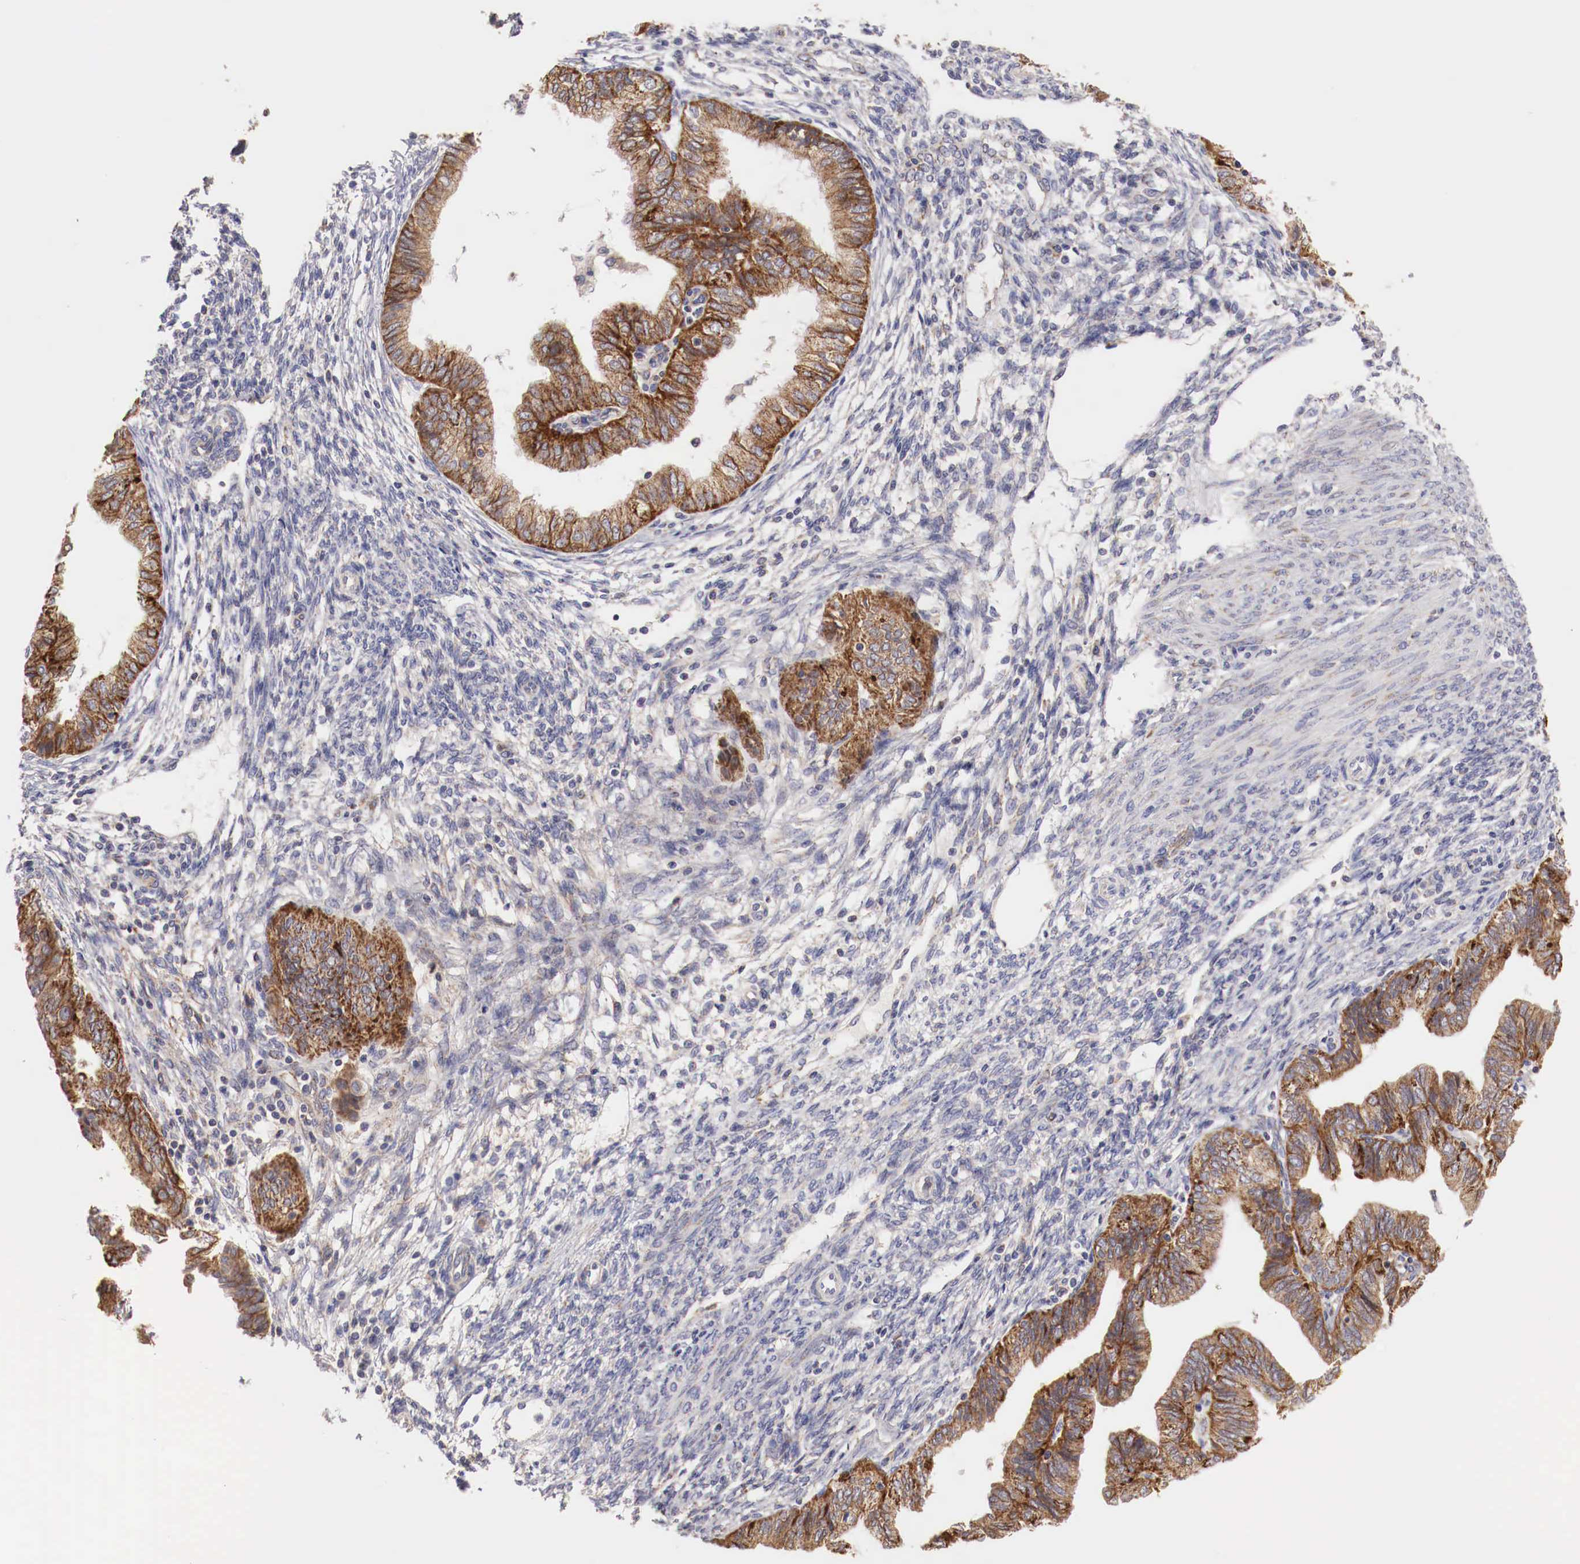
{"staining": {"intensity": "strong", "quantity": ">75%", "location": "cytoplasmic/membranous"}, "tissue": "endometrial cancer", "cell_type": "Tumor cells", "image_type": "cancer", "snomed": [{"axis": "morphology", "description": "Adenocarcinoma, NOS"}, {"axis": "topography", "description": "Endometrium"}], "caption": "A high-resolution image shows IHC staining of endometrial cancer, which demonstrates strong cytoplasmic/membranous expression in approximately >75% of tumor cells.", "gene": "XPNPEP3", "patient": {"sex": "female", "age": 51}}